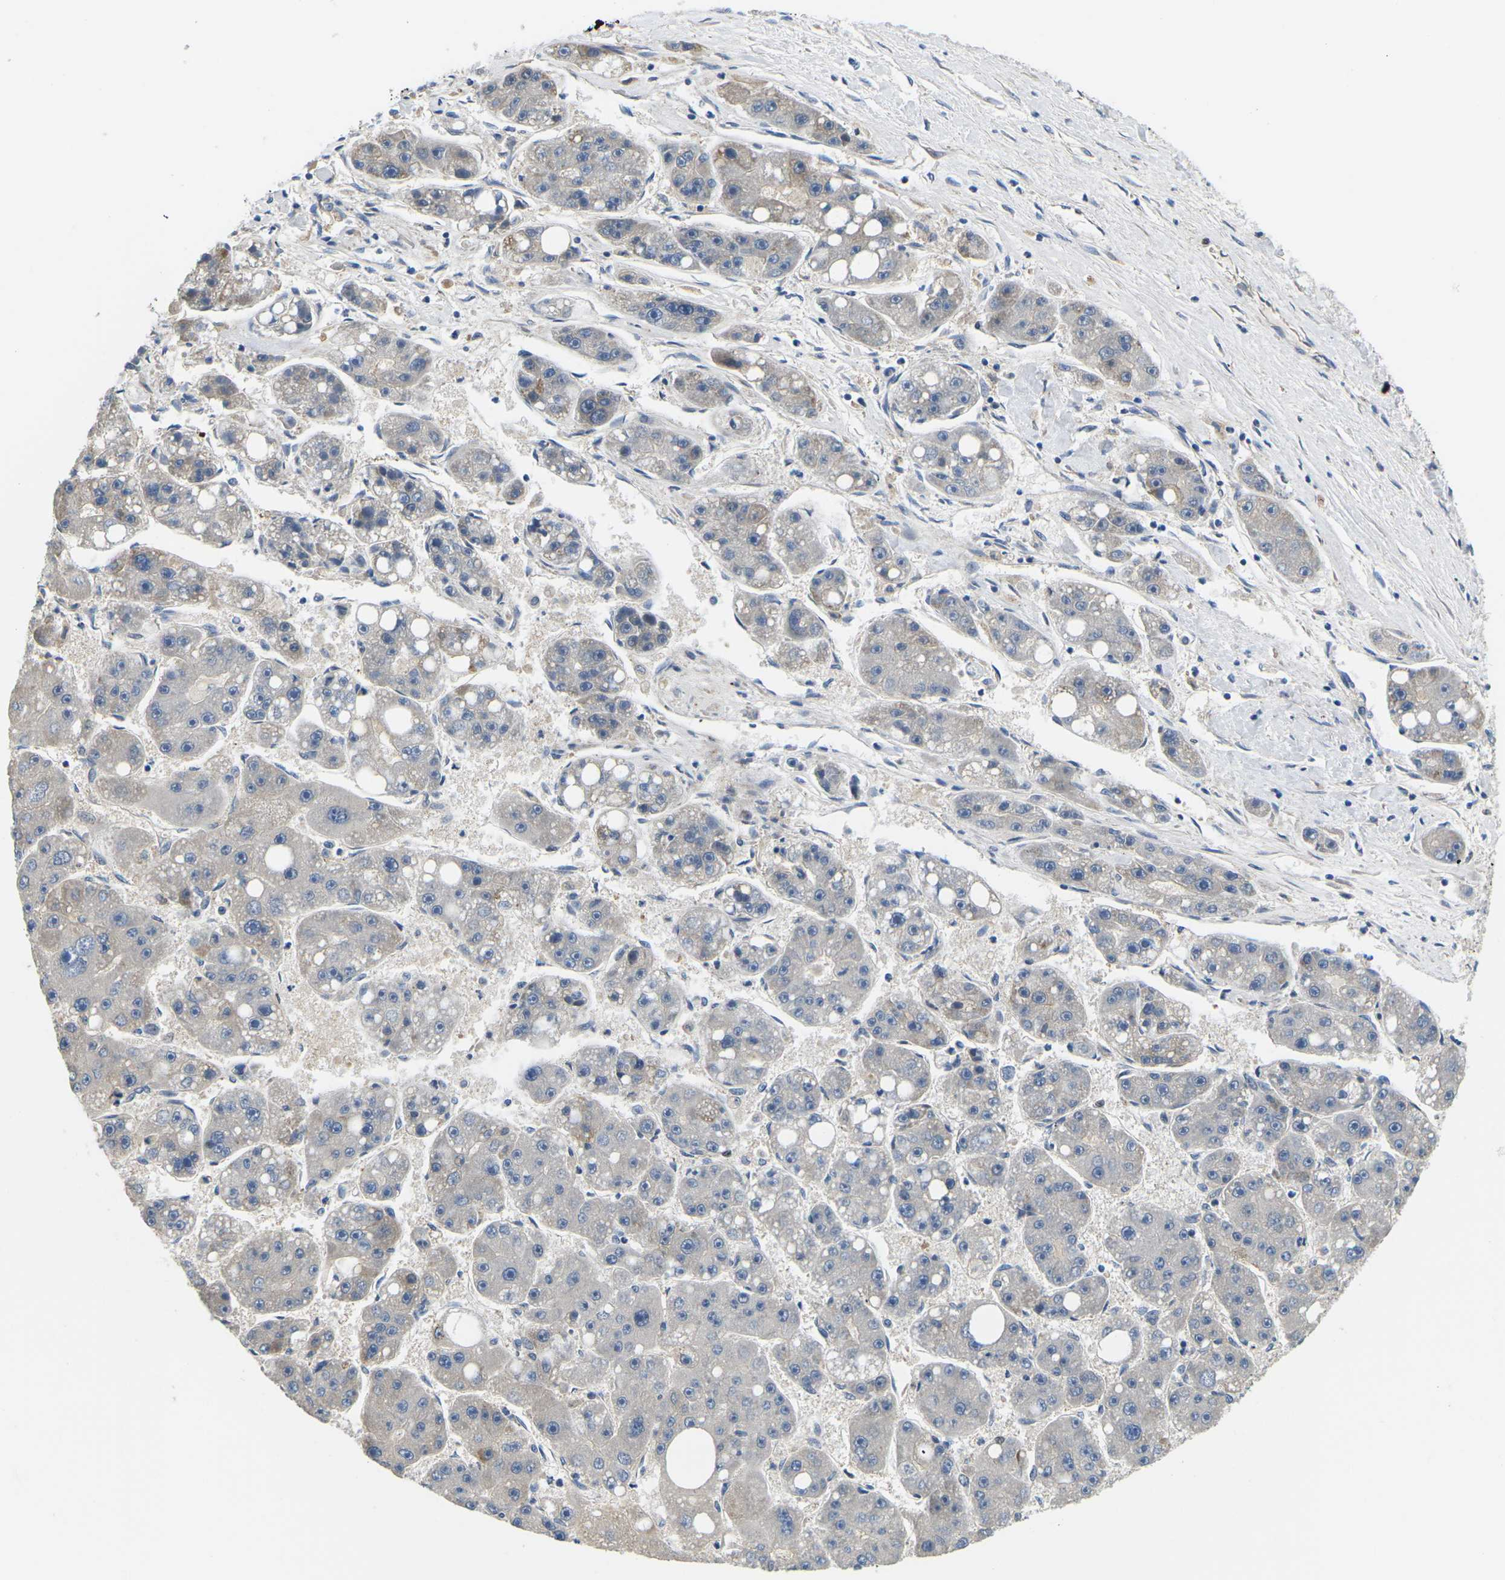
{"staining": {"intensity": "negative", "quantity": "none", "location": "none"}, "tissue": "liver cancer", "cell_type": "Tumor cells", "image_type": "cancer", "snomed": [{"axis": "morphology", "description": "Carcinoma, Hepatocellular, NOS"}, {"axis": "topography", "description": "Liver"}], "caption": "The histopathology image demonstrates no significant positivity in tumor cells of liver hepatocellular carcinoma.", "gene": "ERBB4", "patient": {"sex": "female", "age": 61}}